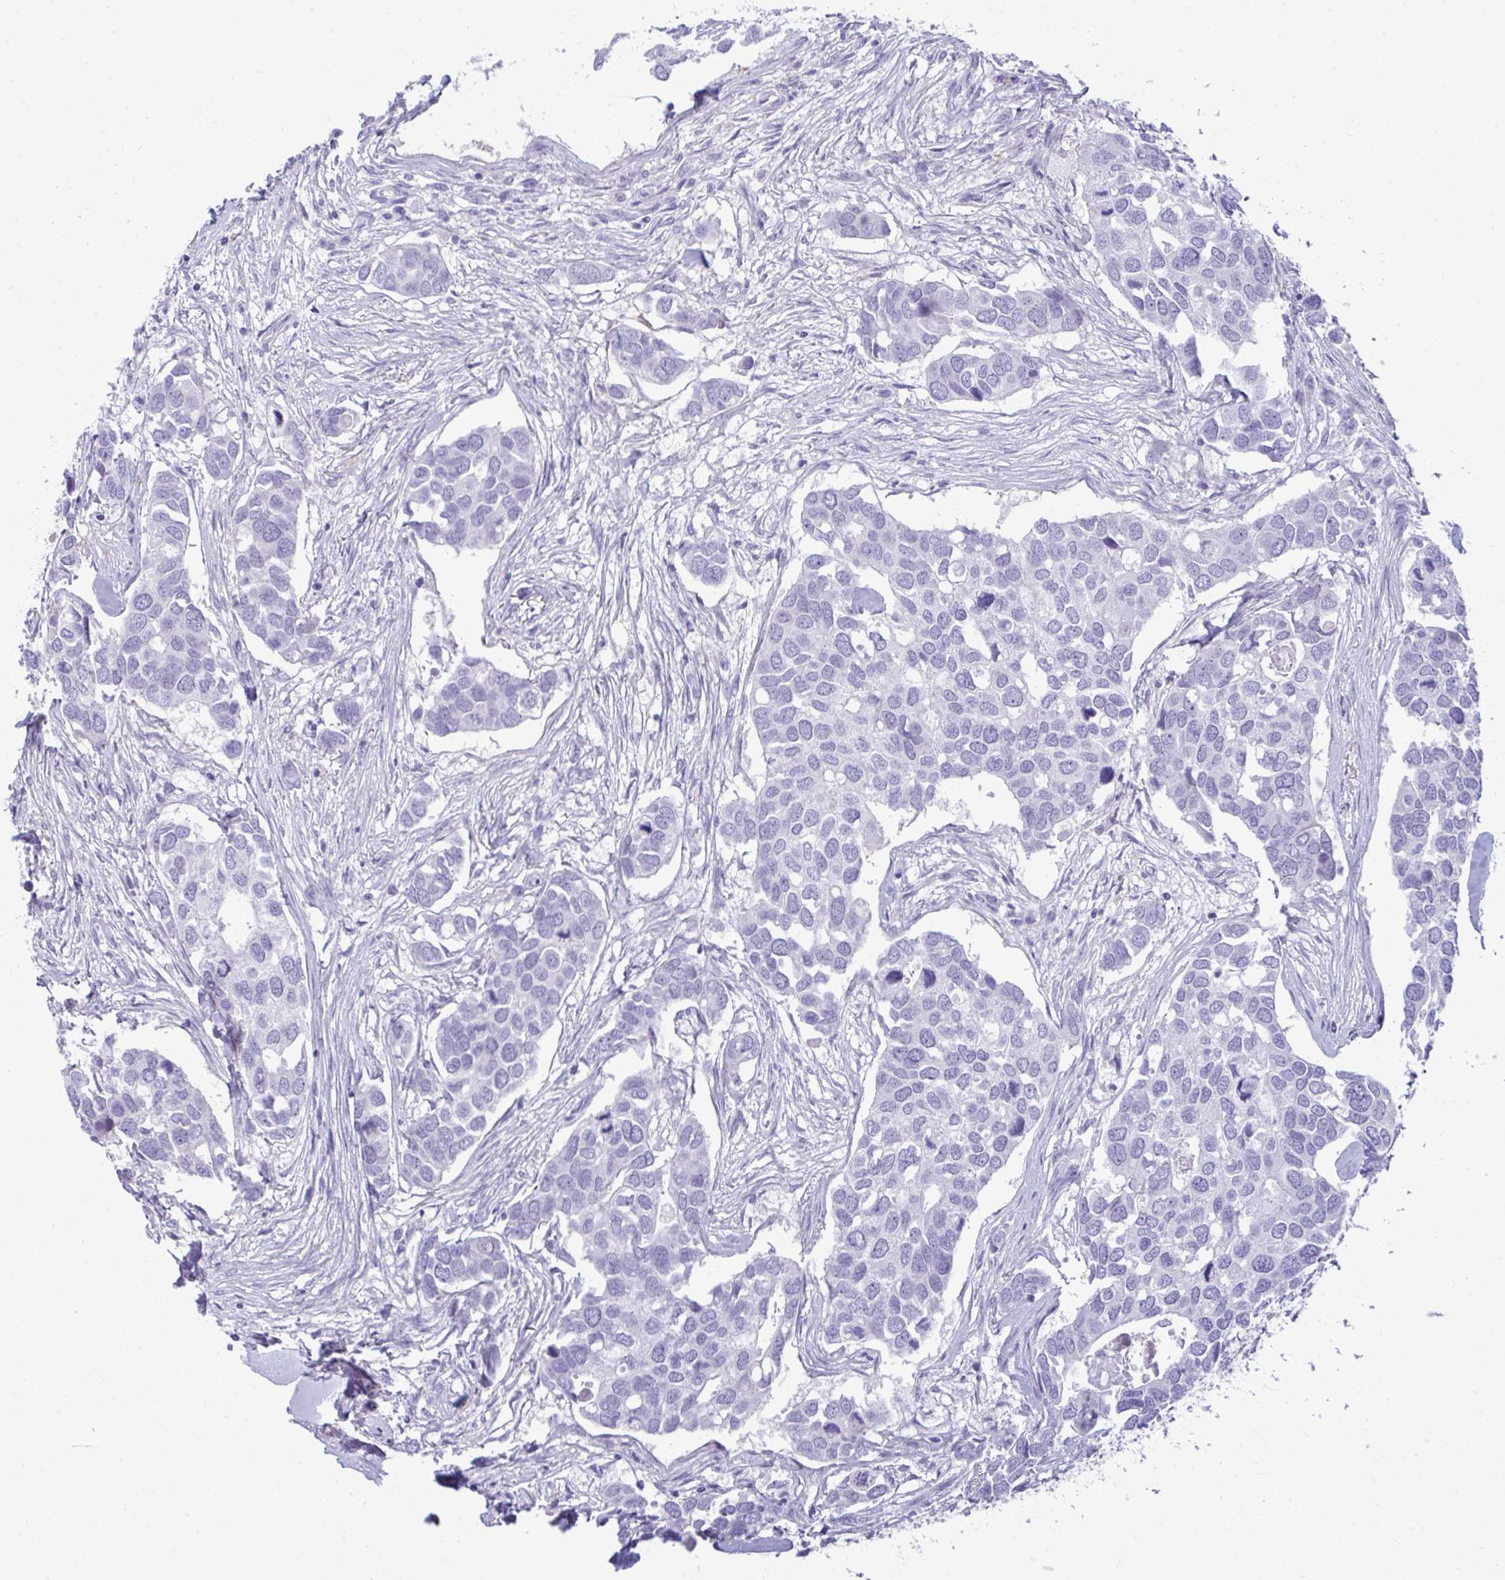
{"staining": {"intensity": "negative", "quantity": "none", "location": "none"}, "tissue": "breast cancer", "cell_type": "Tumor cells", "image_type": "cancer", "snomed": [{"axis": "morphology", "description": "Duct carcinoma"}, {"axis": "topography", "description": "Breast"}], "caption": "Immunohistochemistry (IHC) image of intraductal carcinoma (breast) stained for a protein (brown), which reveals no staining in tumor cells.", "gene": "PIGZ", "patient": {"sex": "female", "age": 83}}